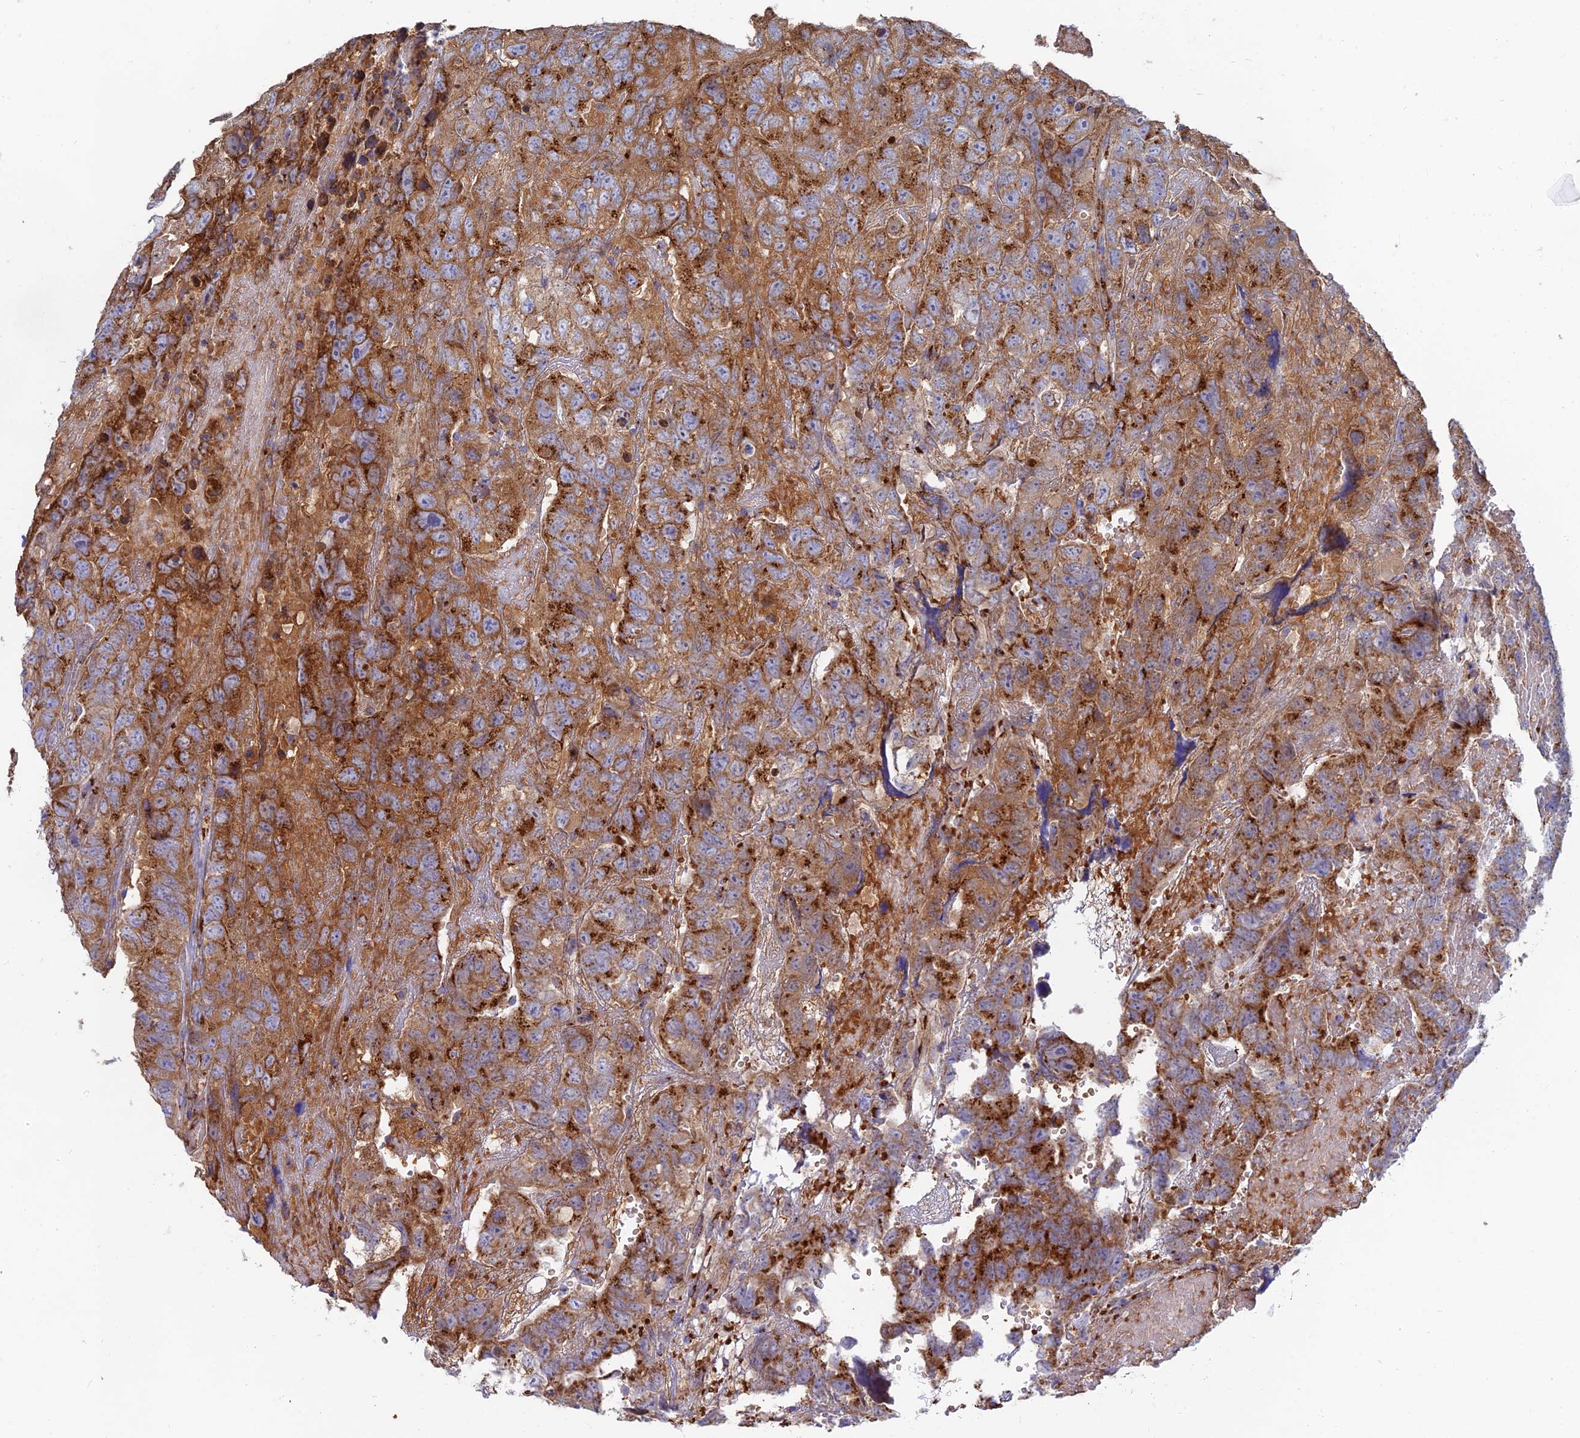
{"staining": {"intensity": "moderate", "quantity": ">75%", "location": "cytoplasmic/membranous"}, "tissue": "testis cancer", "cell_type": "Tumor cells", "image_type": "cancer", "snomed": [{"axis": "morphology", "description": "Carcinoma, Embryonal, NOS"}, {"axis": "topography", "description": "Testis"}], "caption": "IHC image of human testis embryonal carcinoma stained for a protein (brown), which exhibits medium levels of moderate cytoplasmic/membranous positivity in about >75% of tumor cells.", "gene": "HS2ST1", "patient": {"sex": "male", "age": 45}}